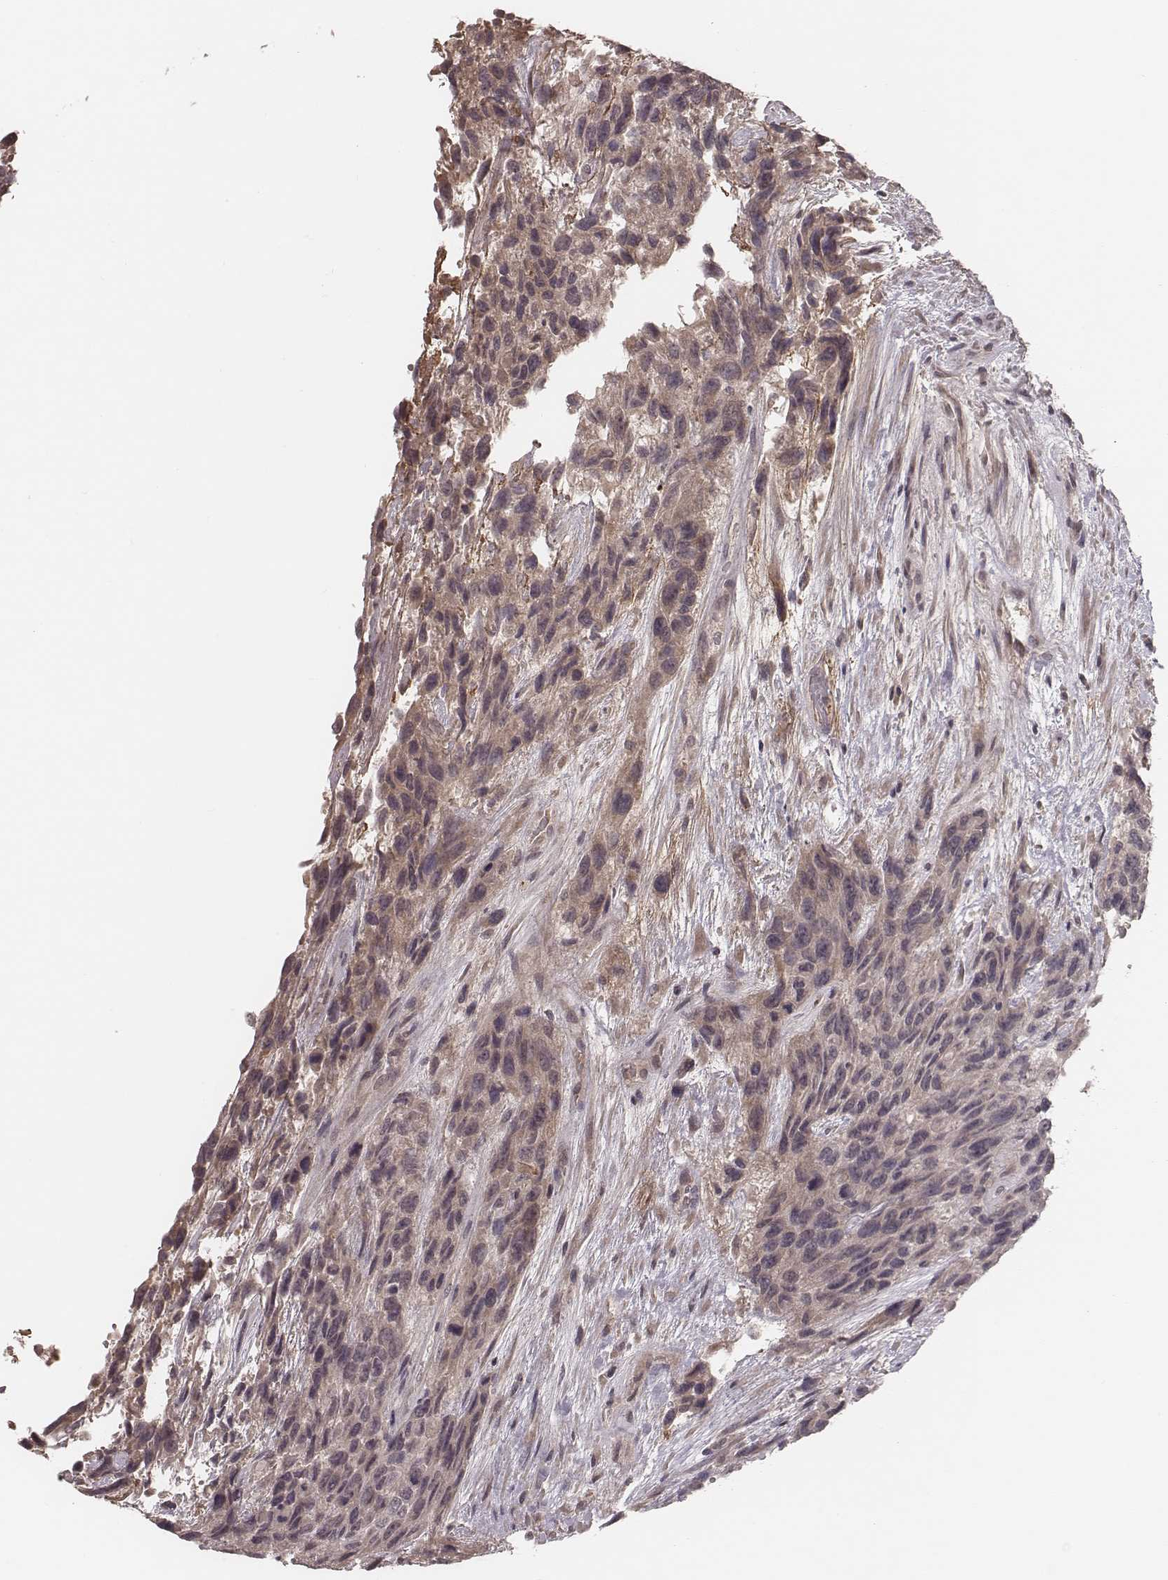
{"staining": {"intensity": "weak", "quantity": "<25%", "location": "cytoplasmic/membranous"}, "tissue": "urothelial cancer", "cell_type": "Tumor cells", "image_type": "cancer", "snomed": [{"axis": "morphology", "description": "Urothelial carcinoma, High grade"}, {"axis": "topography", "description": "Urinary bladder"}], "caption": "The photomicrograph demonstrates no staining of tumor cells in urothelial cancer.", "gene": "IL5", "patient": {"sex": "female", "age": 70}}